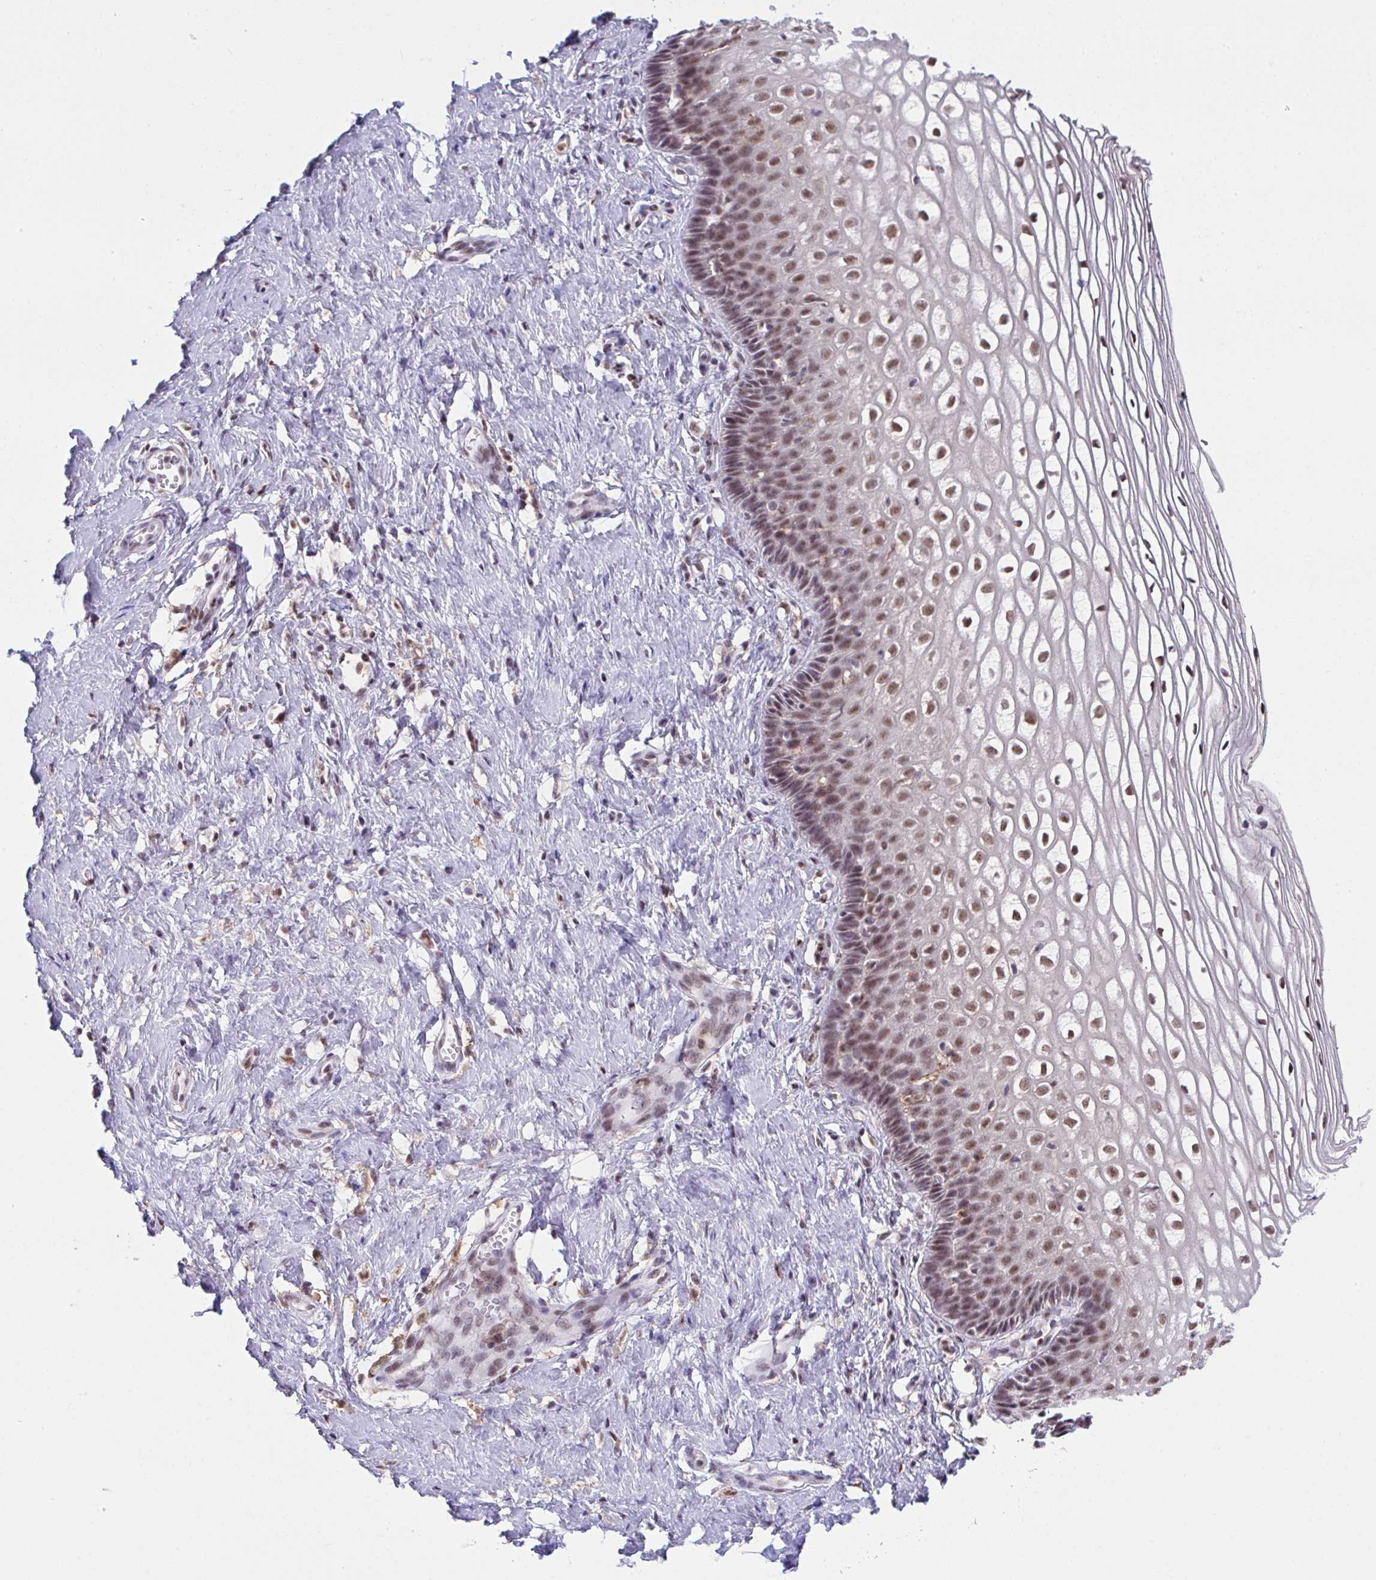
{"staining": {"intensity": "moderate", "quantity": "<25%", "location": "cytoplasmic/membranous,nuclear"}, "tissue": "cervix", "cell_type": "Glandular cells", "image_type": "normal", "snomed": [{"axis": "morphology", "description": "Normal tissue, NOS"}, {"axis": "topography", "description": "Cervix"}], "caption": "About <25% of glandular cells in normal cervix reveal moderate cytoplasmic/membranous,nuclear protein staining as visualized by brown immunohistochemical staining.", "gene": "OR6K3", "patient": {"sex": "female", "age": 36}}